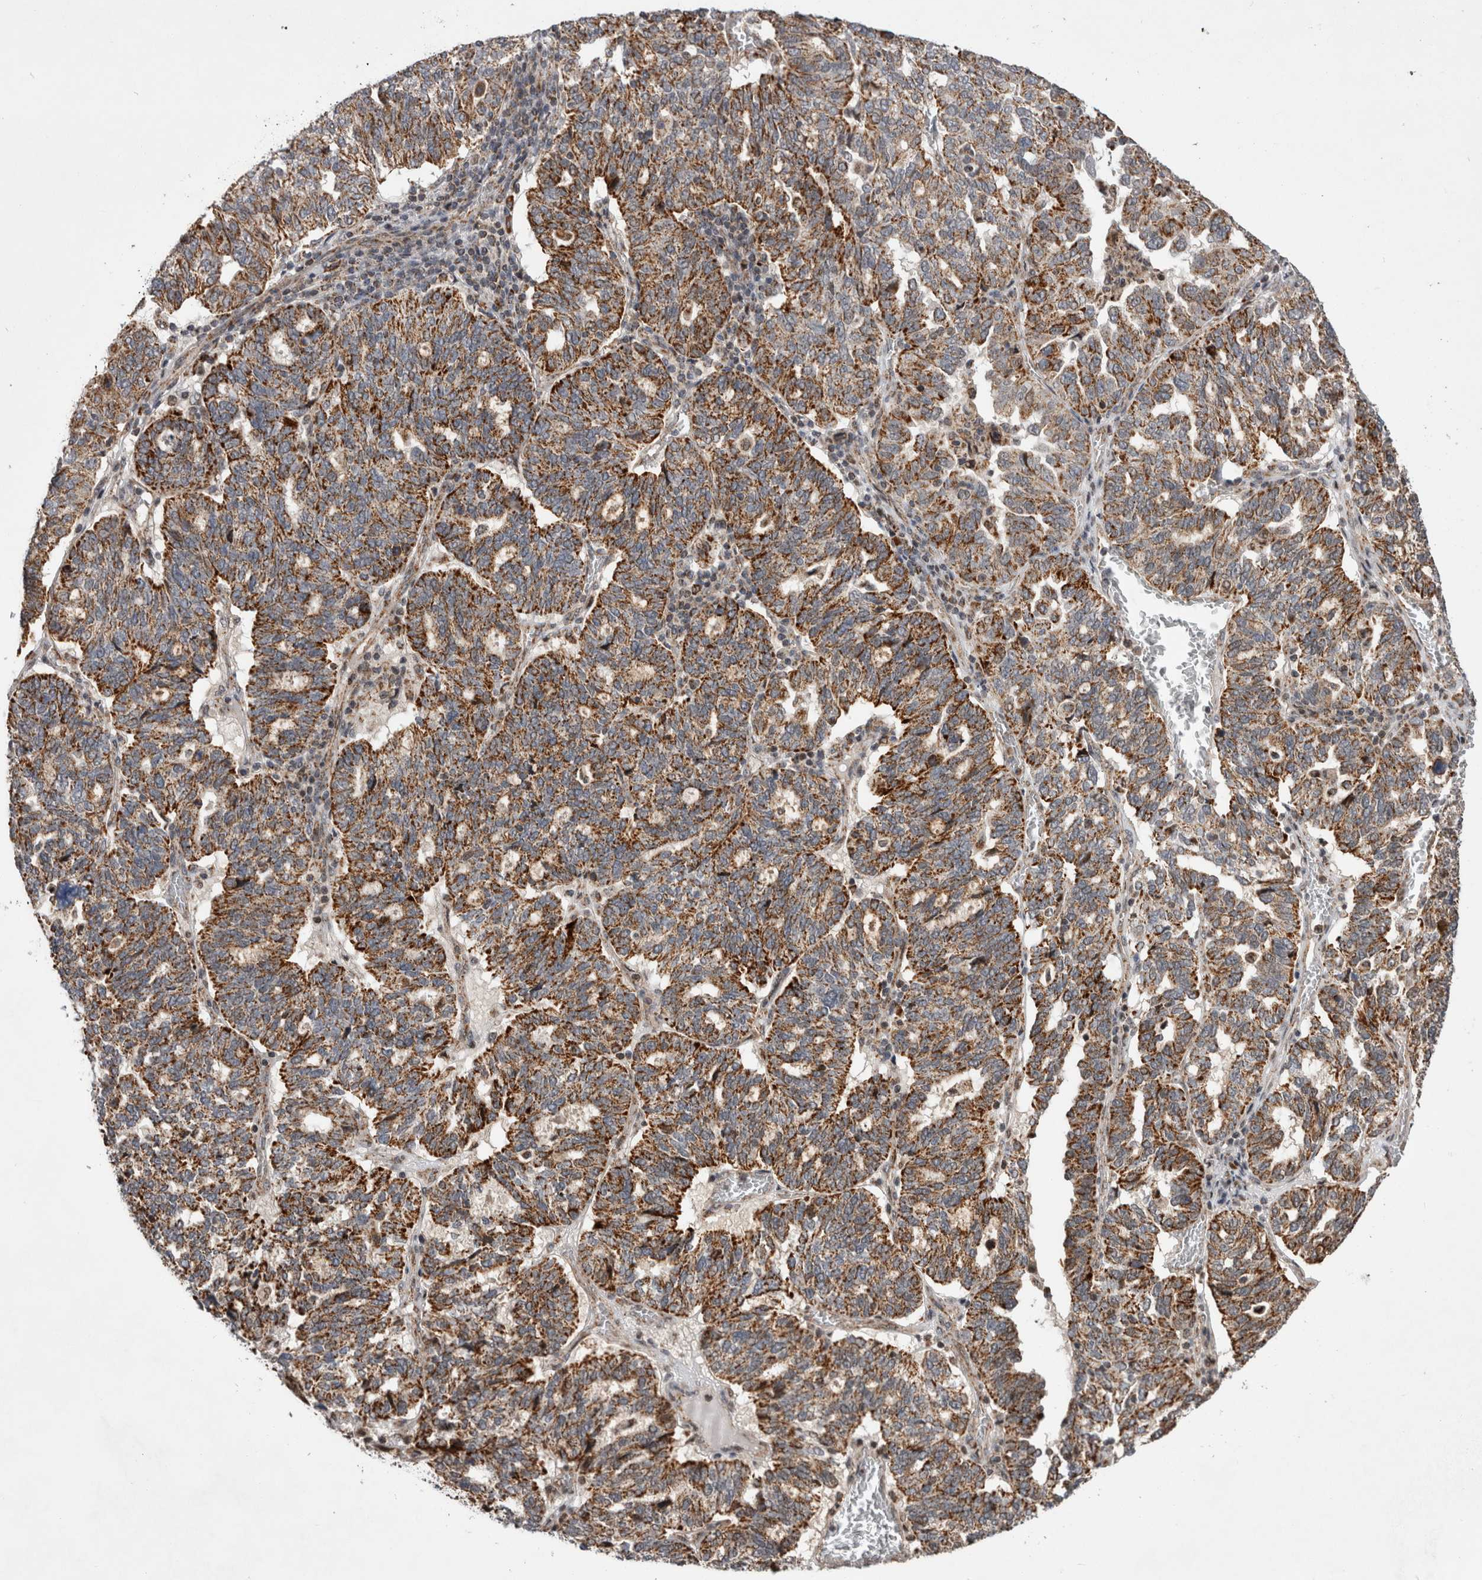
{"staining": {"intensity": "strong", "quantity": ">75%", "location": "cytoplasmic/membranous"}, "tissue": "ovarian cancer", "cell_type": "Tumor cells", "image_type": "cancer", "snomed": [{"axis": "morphology", "description": "Cystadenocarcinoma, serous, NOS"}, {"axis": "topography", "description": "Ovary"}], "caption": "Ovarian serous cystadenocarcinoma stained for a protein demonstrates strong cytoplasmic/membranous positivity in tumor cells.", "gene": "MRPL37", "patient": {"sex": "female", "age": 59}}